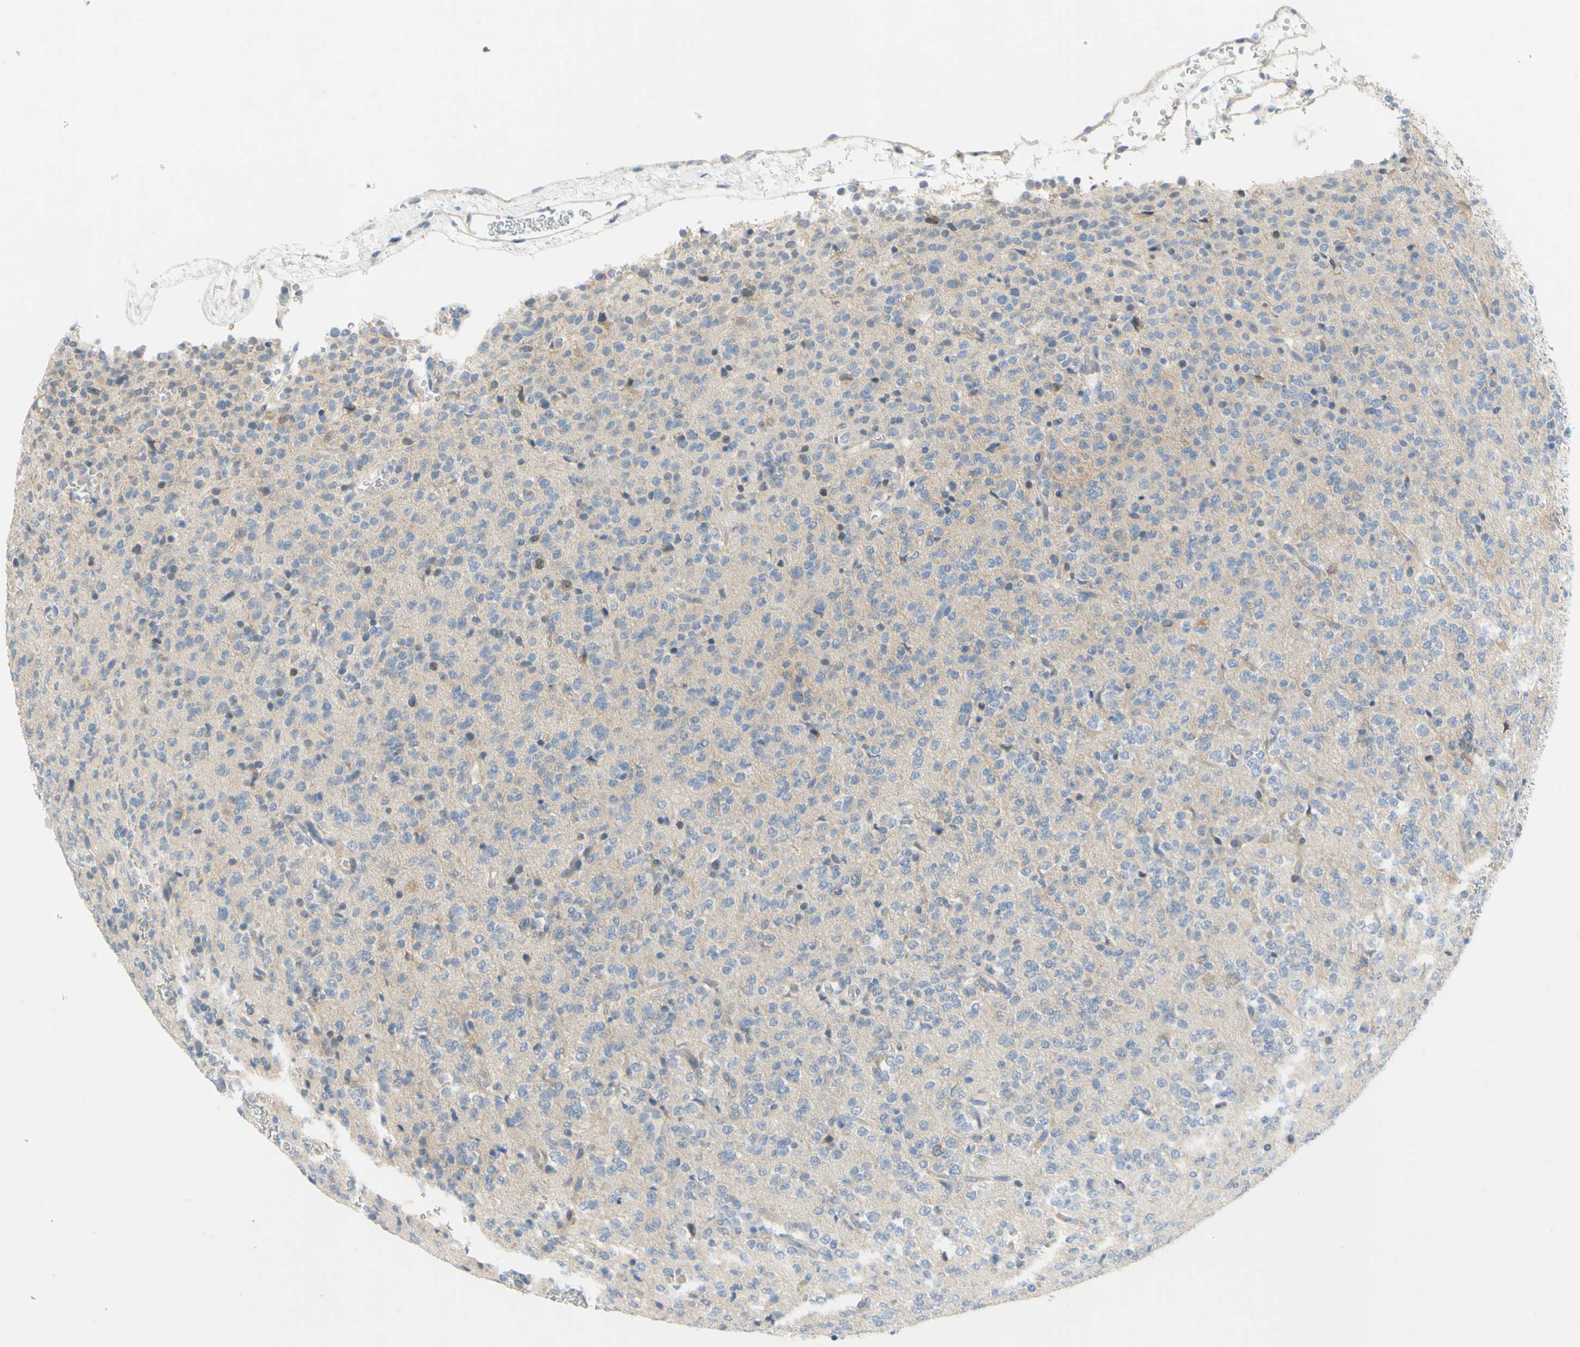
{"staining": {"intensity": "negative", "quantity": "none", "location": "none"}, "tissue": "glioma", "cell_type": "Tumor cells", "image_type": "cancer", "snomed": [{"axis": "morphology", "description": "Glioma, malignant, Low grade"}, {"axis": "topography", "description": "Brain"}], "caption": "An image of low-grade glioma (malignant) stained for a protein shows no brown staining in tumor cells.", "gene": "CCNB2", "patient": {"sex": "male", "age": 38}}